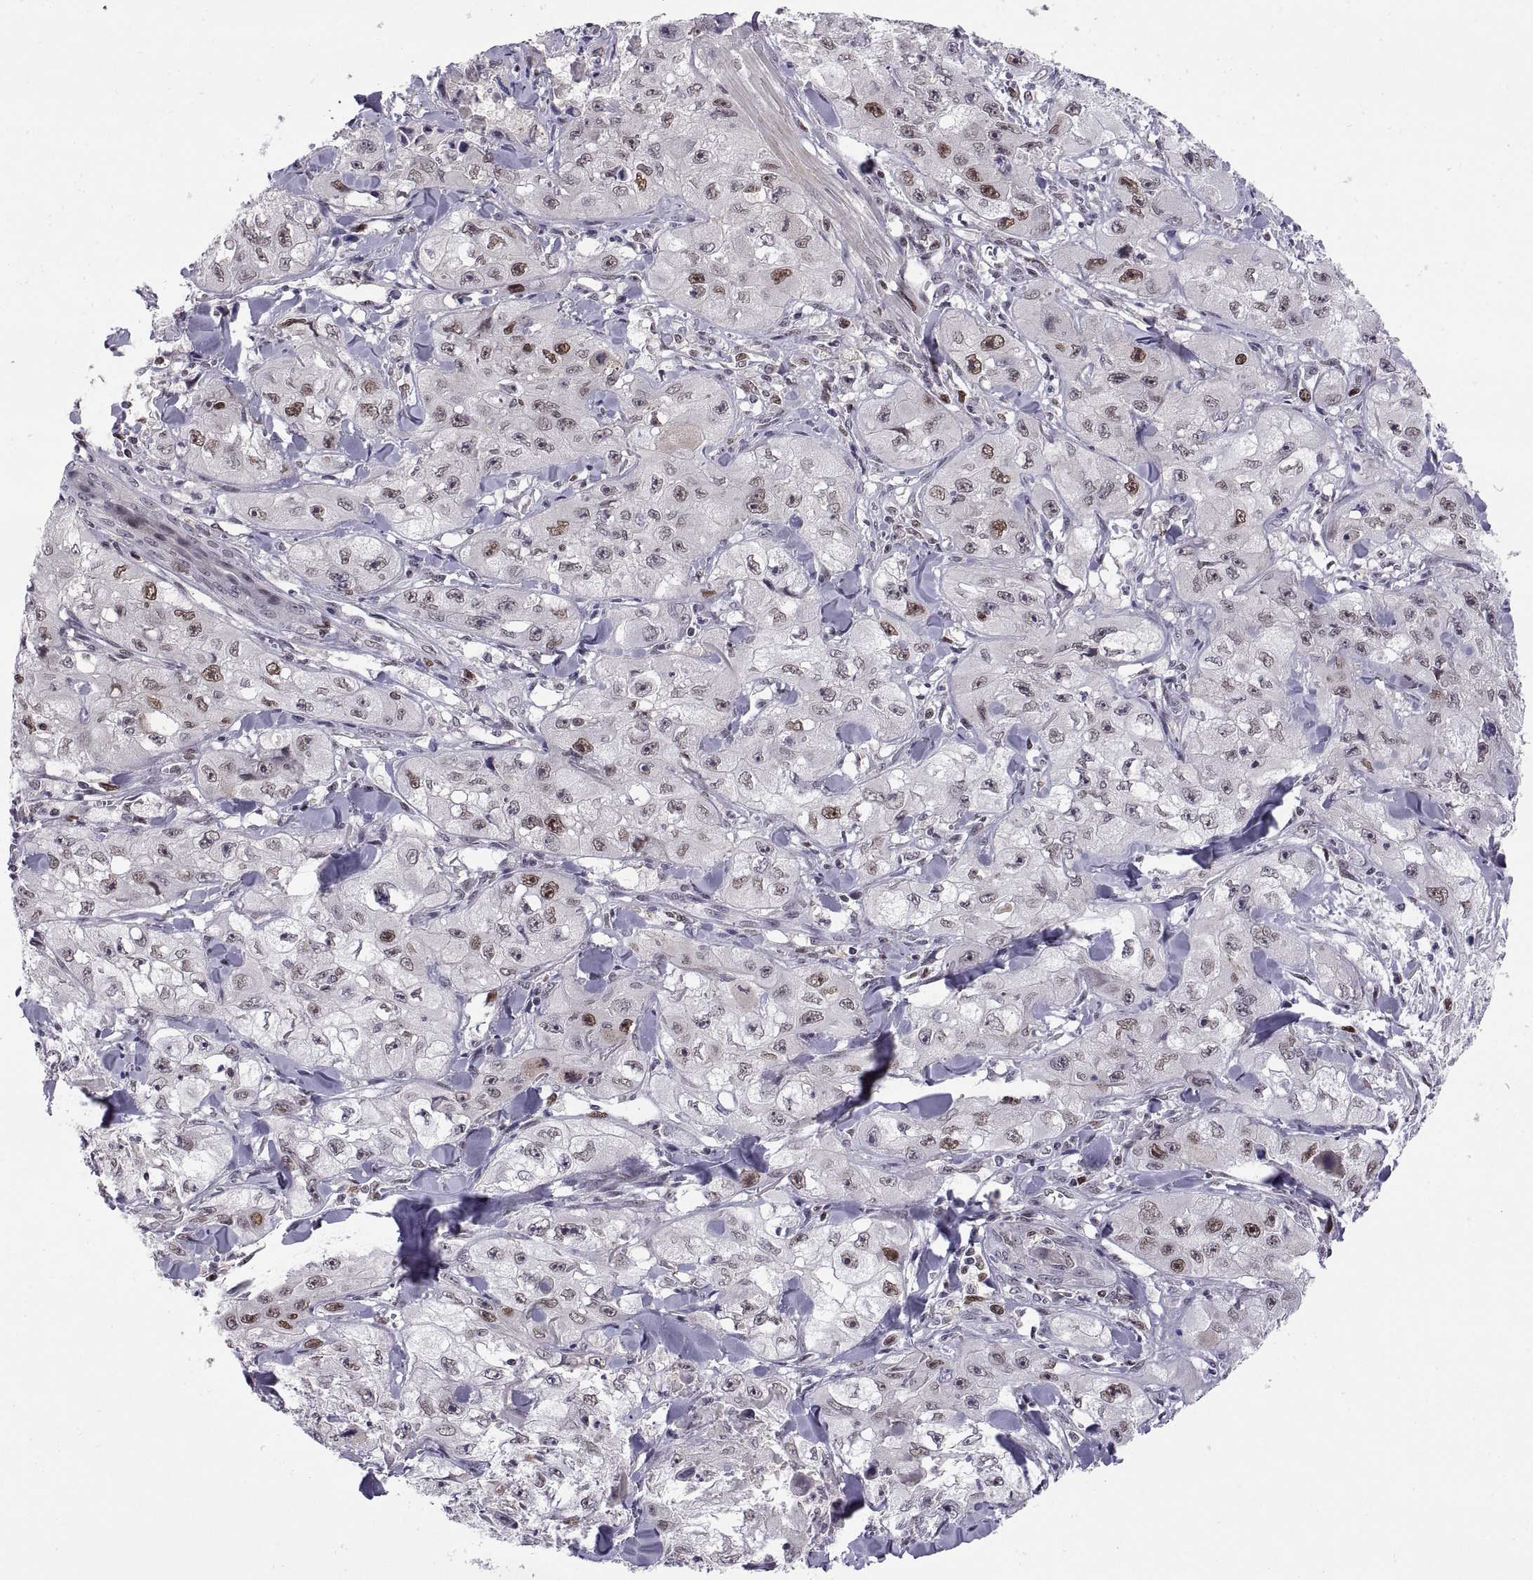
{"staining": {"intensity": "moderate", "quantity": "<25%", "location": "nuclear"}, "tissue": "skin cancer", "cell_type": "Tumor cells", "image_type": "cancer", "snomed": [{"axis": "morphology", "description": "Squamous cell carcinoma, NOS"}, {"axis": "topography", "description": "Skin"}, {"axis": "topography", "description": "Subcutis"}], "caption": "The micrograph exhibits immunohistochemical staining of skin squamous cell carcinoma. There is moderate nuclear staining is present in about <25% of tumor cells. The staining was performed using DAB (3,3'-diaminobenzidine), with brown indicating positive protein expression. Nuclei are stained blue with hematoxylin.", "gene": "CHFR", "patient": {"sex": "male", "age": 73}}